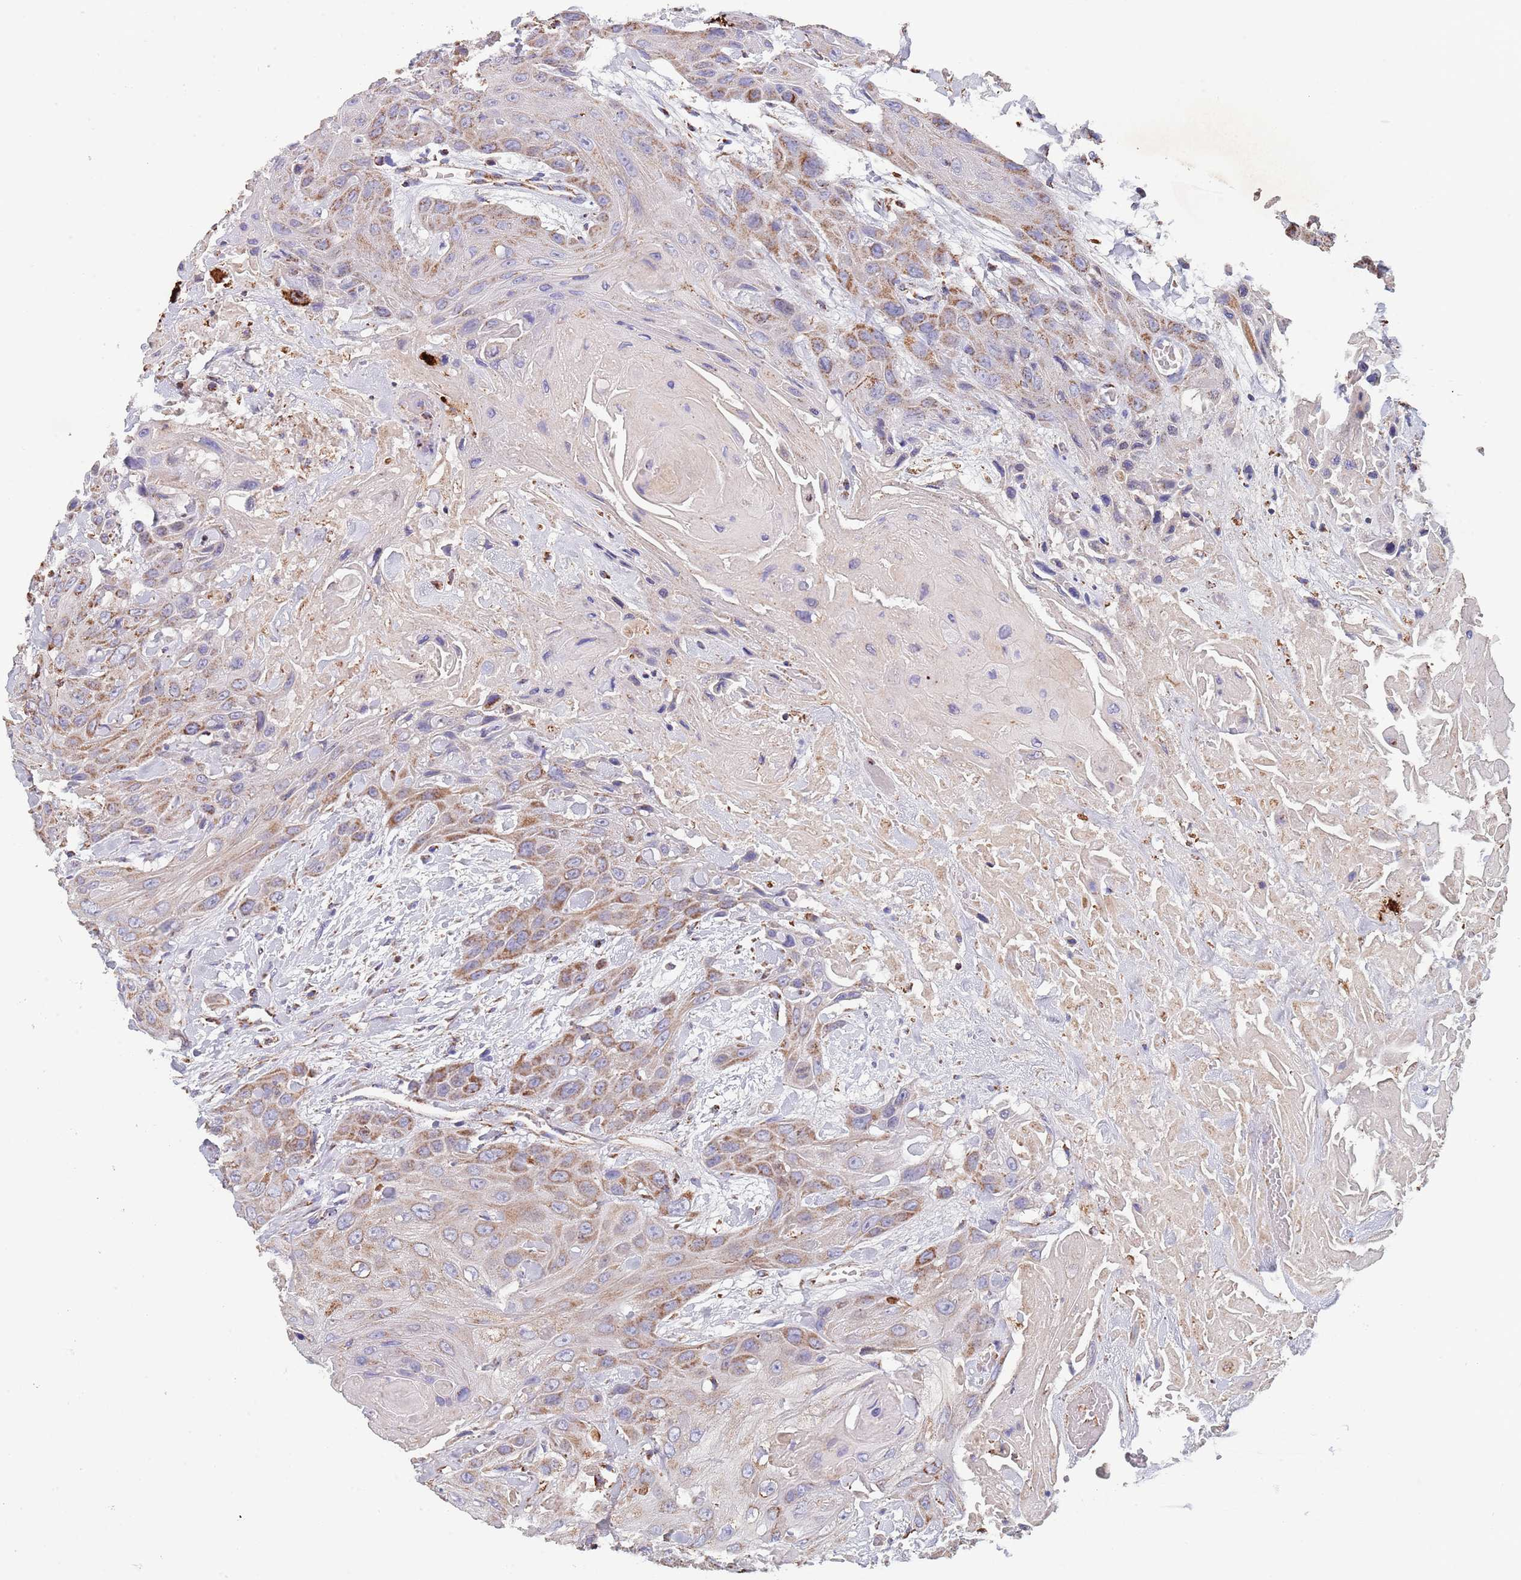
{"staining": {"intensity": "moderate", "quantity": ">75%", "location": "cytoplasmic/membranous"}, "tissue": "head and neck cancer", "cell_type": "Tumor cells", "image_type": "cancer", "snomed": [{"axis": "morphology", "description": "Squamous cell carcinoma, NOS"}, {"axis": "topography", "description": "Head-Neck"}], "caption": "High-magnification brightfield microscopy of head and neck squamous cell carcinoma stained with DAB (brown) and counterstained with hematoxylin (blue). tumor cells exhibit moderate cytoplasmic/membranous positivity is seen in about>75% of cells. The staining was performed using DAB, with brown indicating positive protein expression. Nuclei are stained blue with hematoxylin.", "gene": "PGP", "patient": {"sex": "male", "age": 81}}